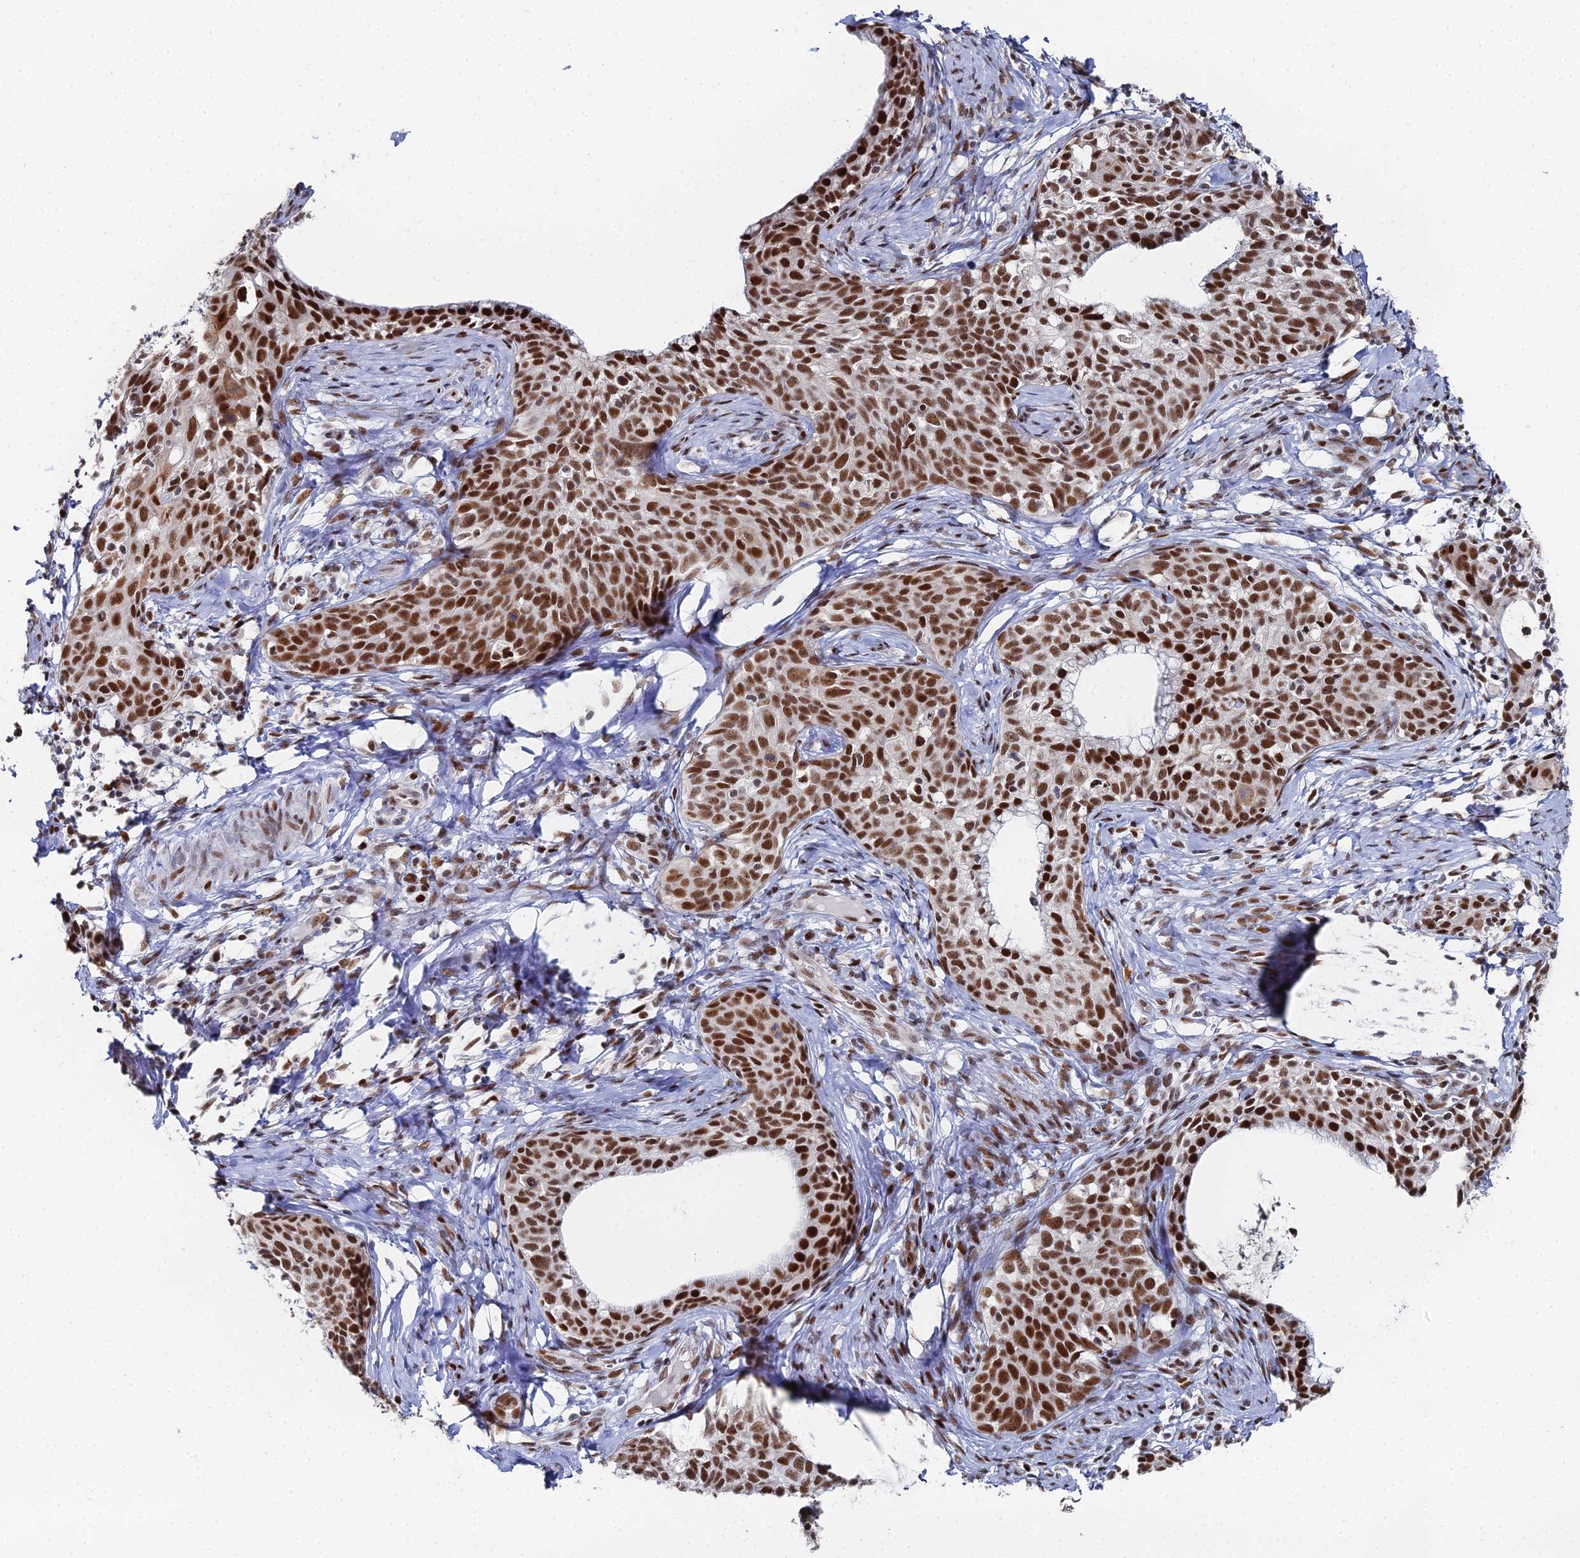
{"staining": {"intensity": "strong", "quantity": ">75%", "location": "nuclear"}, "tissue": "cervical cancer", "cell_type": "Tumor cells", "image_type": "cancer", "snomed": [{"axis": "morphology", "description": "Squamous cell carcinoma, NOS"}, {"axis": "topography", "description": "Cervix"}], "caption": "IHC image of human cervical cancer stained for a protein (brown), which exhibits high levels of strong nuclear staining in approximately >75% of tumor cells.", "gene": "GSC2", "patient": {"sex": "female", "age": 52}}